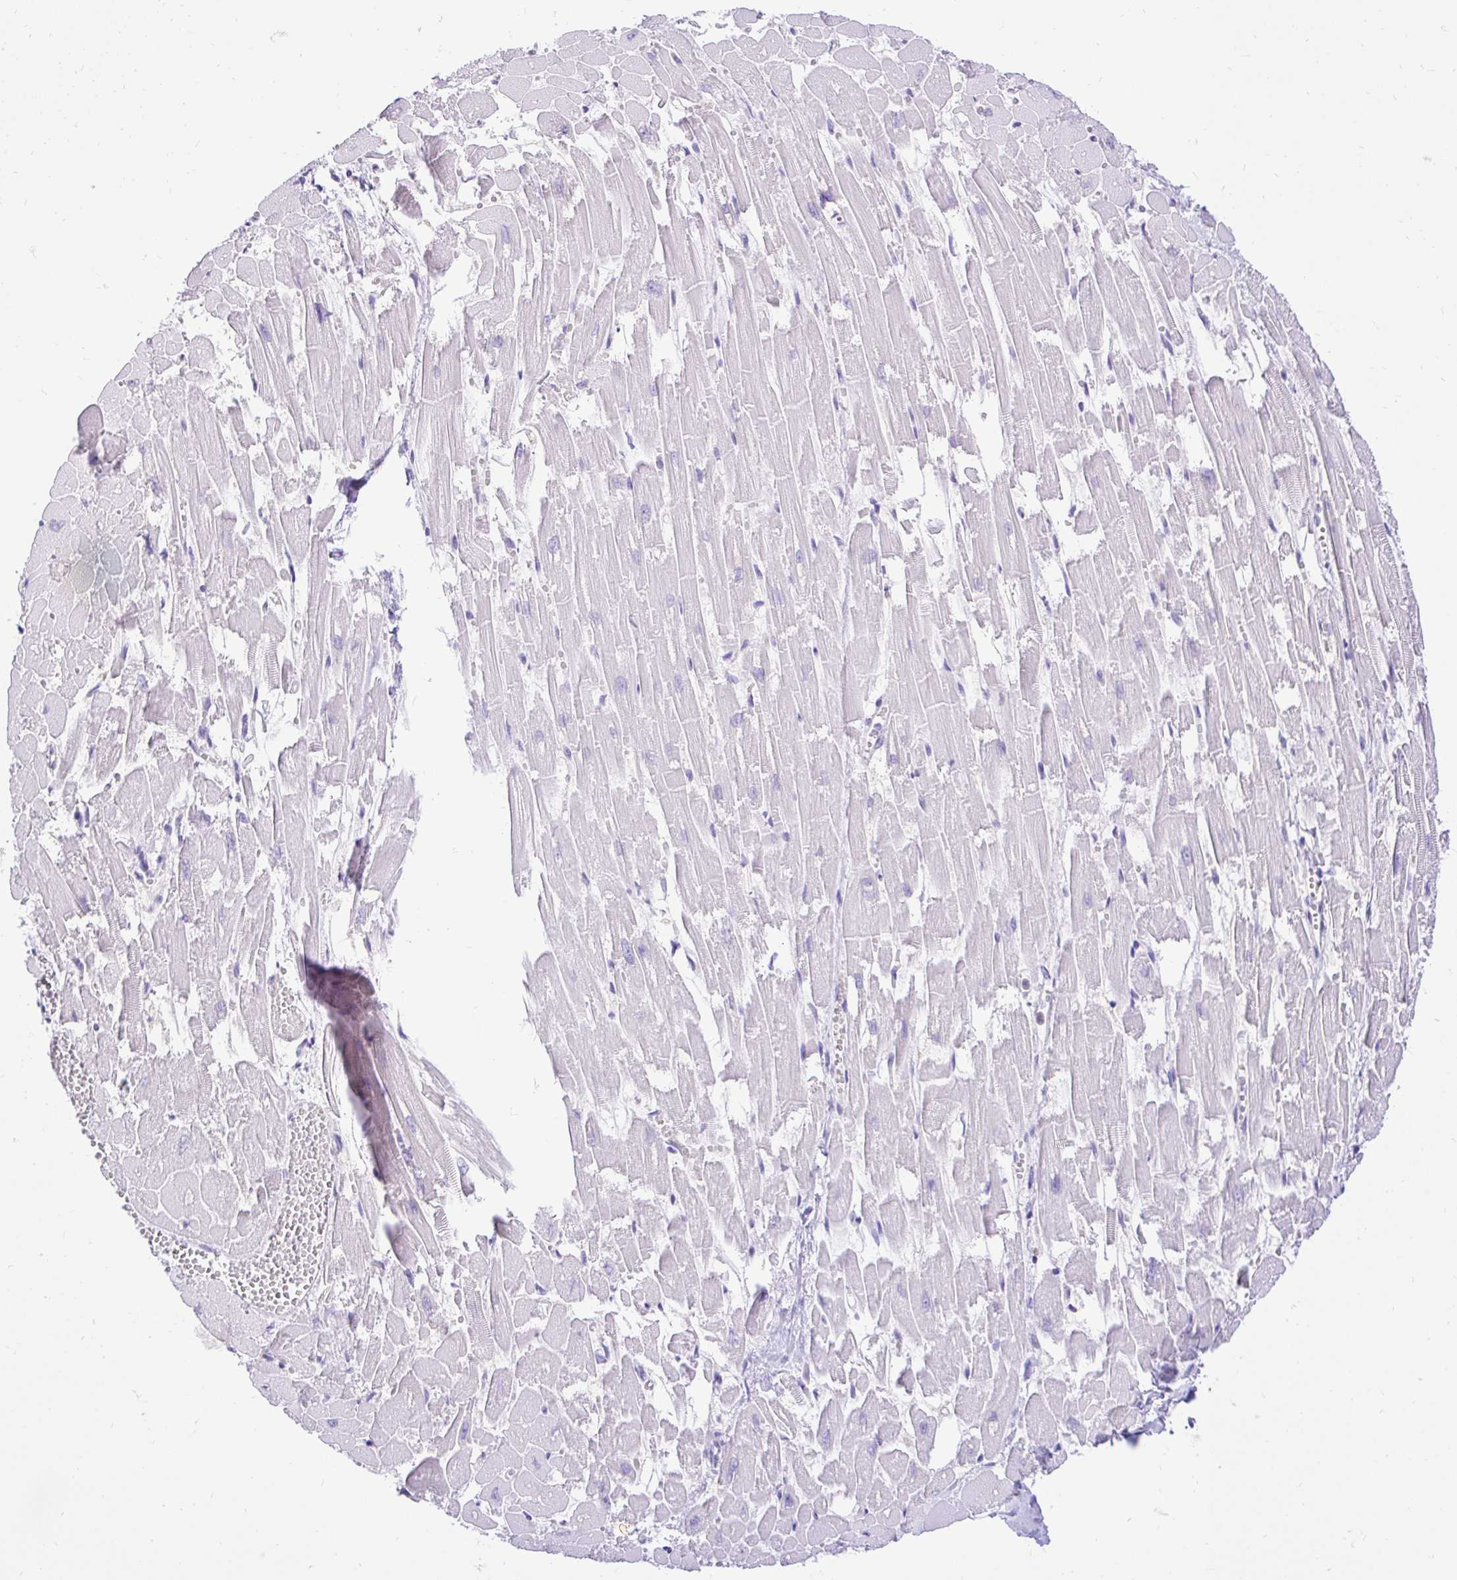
{"staining": {"intensity": "negative", "quantity": "none", "location": "none"}, "tissue": "heart muscle", "cell_type": "Cardiomyocytes", "image_type": "normal", "snomed": [{"axis": "morphology", "description": "Normal tissue, NOS"}, {"axis": "topography", "description": "Heart"}], "caption": "Immunohistochemistry photomicrograph of unremarkable heart muscle: heart muscle stained with DAB (3,3'-diaminobenzidine) demonstrates no significant protein staining in cardiomyocytes.", "gene": "FATE1", "patient": {"sex": "female", "age": 52}}